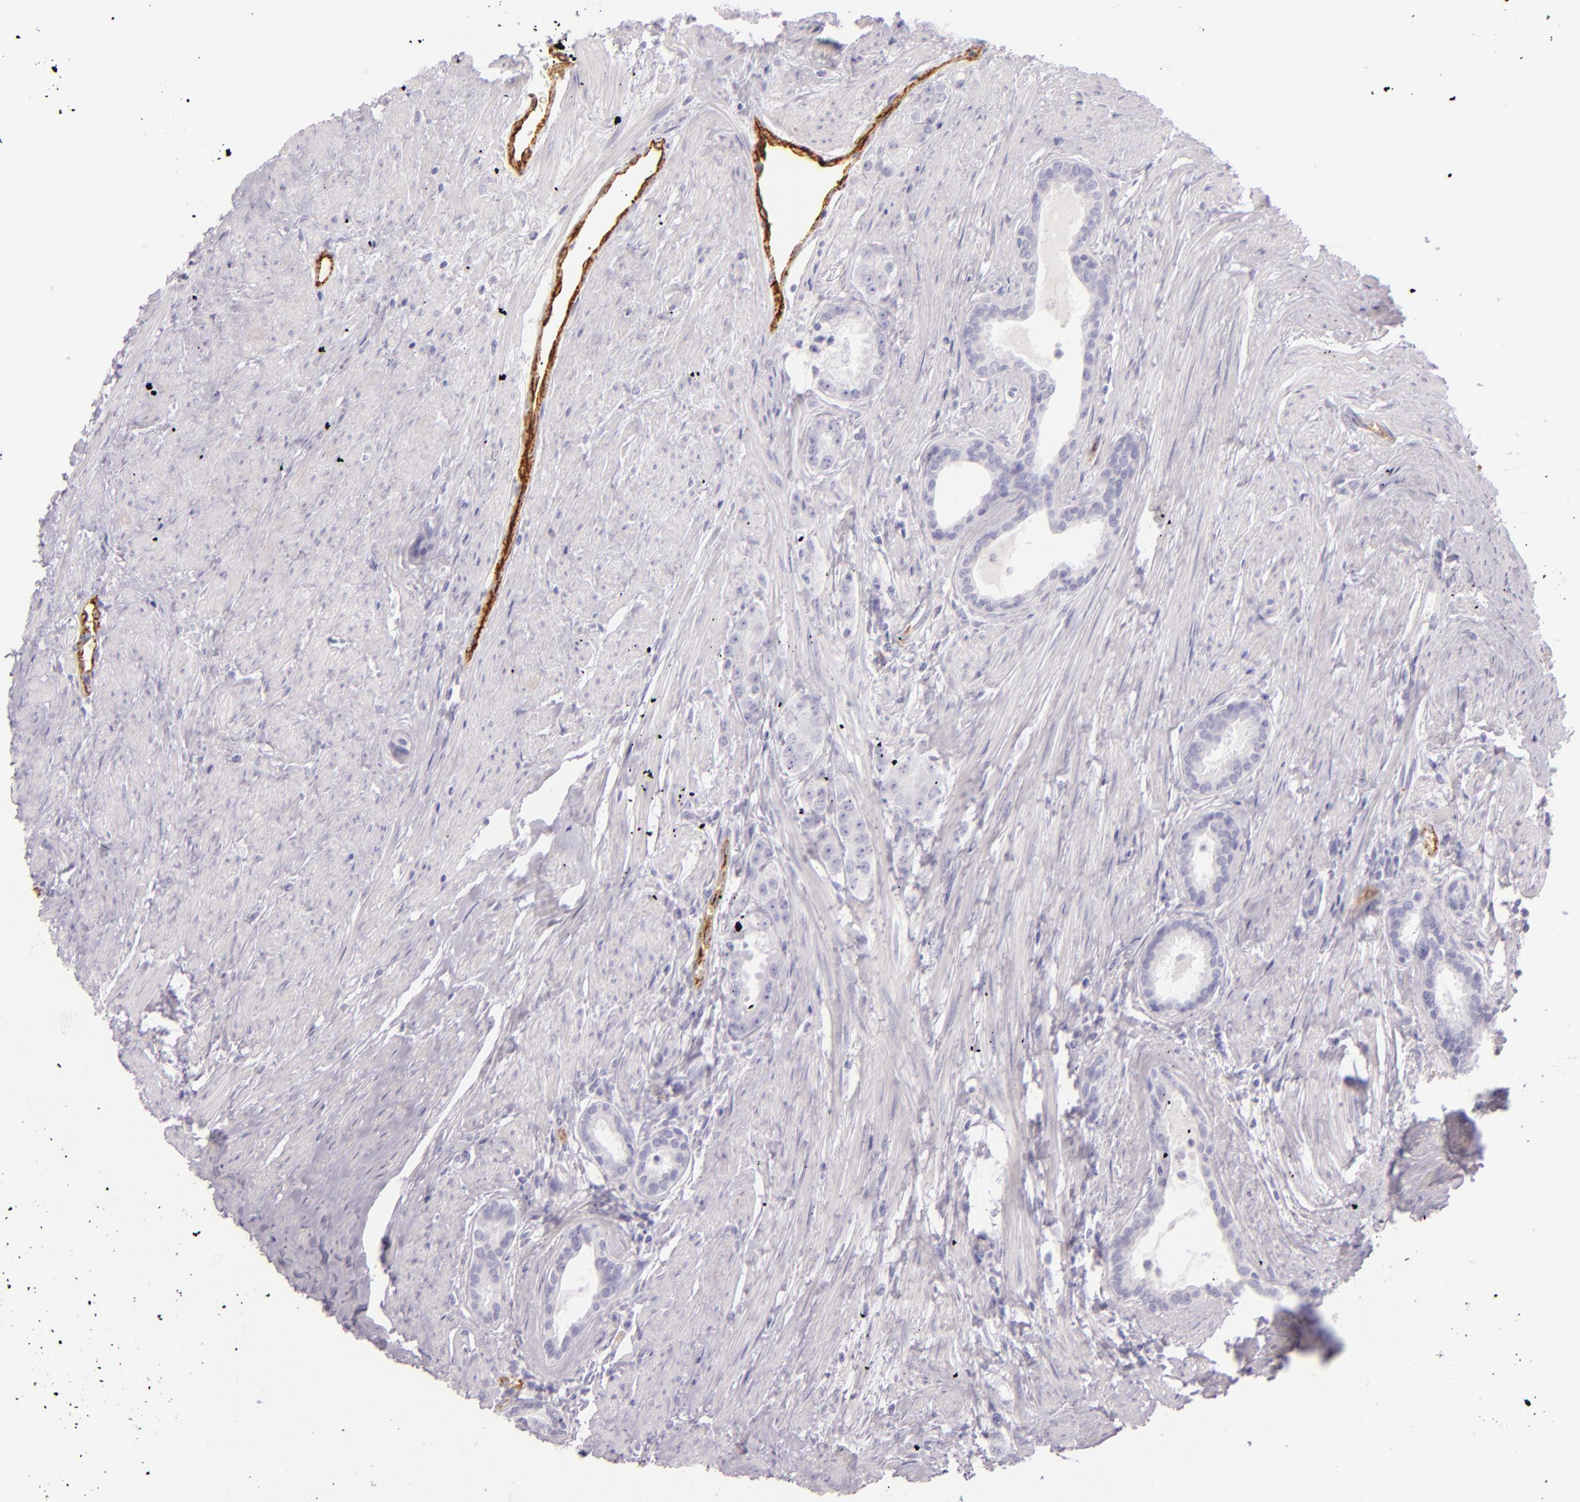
{"staining": {"intensity": "negative", "quantity": "none", "location": "none"}, "tissue": "prostate cancer", "cell_type": "Tumor cells", "image_type": "cancer", "snomed": [{"axis": "morphology", "description": "Adenocarcinoma, Medium grade"}, {"axis": "topography", "description": "Prostate"}], "caption": "The immunohistochemistry (IHC) image has no significant expression in tumor cells of medium-grade adenocarcinoma (prostate) tissue.", "gene": "SELP", "patient": {"sex": "male", "age": 72}}